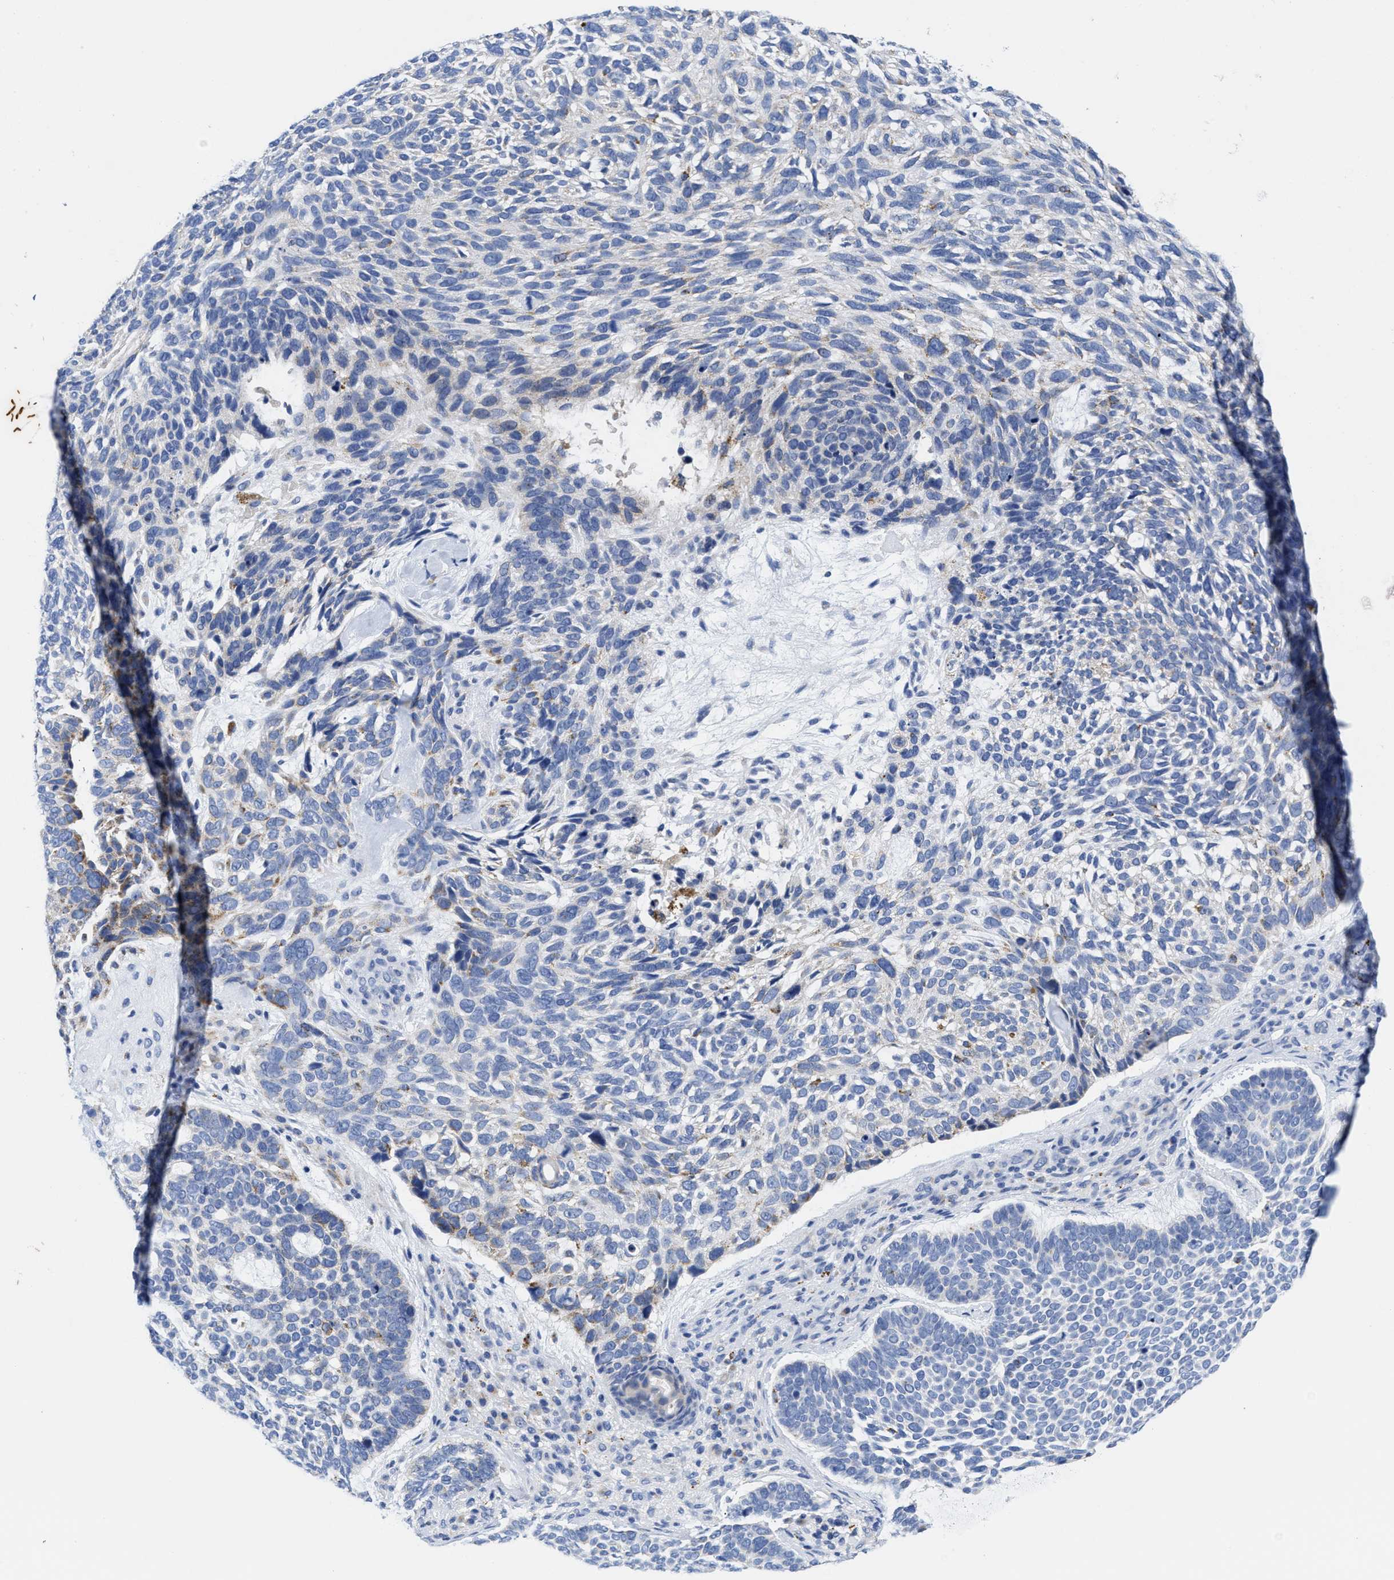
{"staining": {"intensity": "negative", "quantity": "none", "location": "none"}, "tissue": "skin cancer", "cell_type": "Tumor cells", "image_type": "cancer", "snomed": [{"axis": "morphology", "description": "Basal cell carcinoma"}, {"axis": "topography", "description": "Skin"}, {"axis": "topography", "description": "Skin of head"}], "caption": "Tumor cells are negative for protein expression in human skin cancer. (Brightfield microscopy of DAB immunohistochemistry at high magnification).", "gene": "TBRG4", "patient": {"sex": "female", "age": 85}}